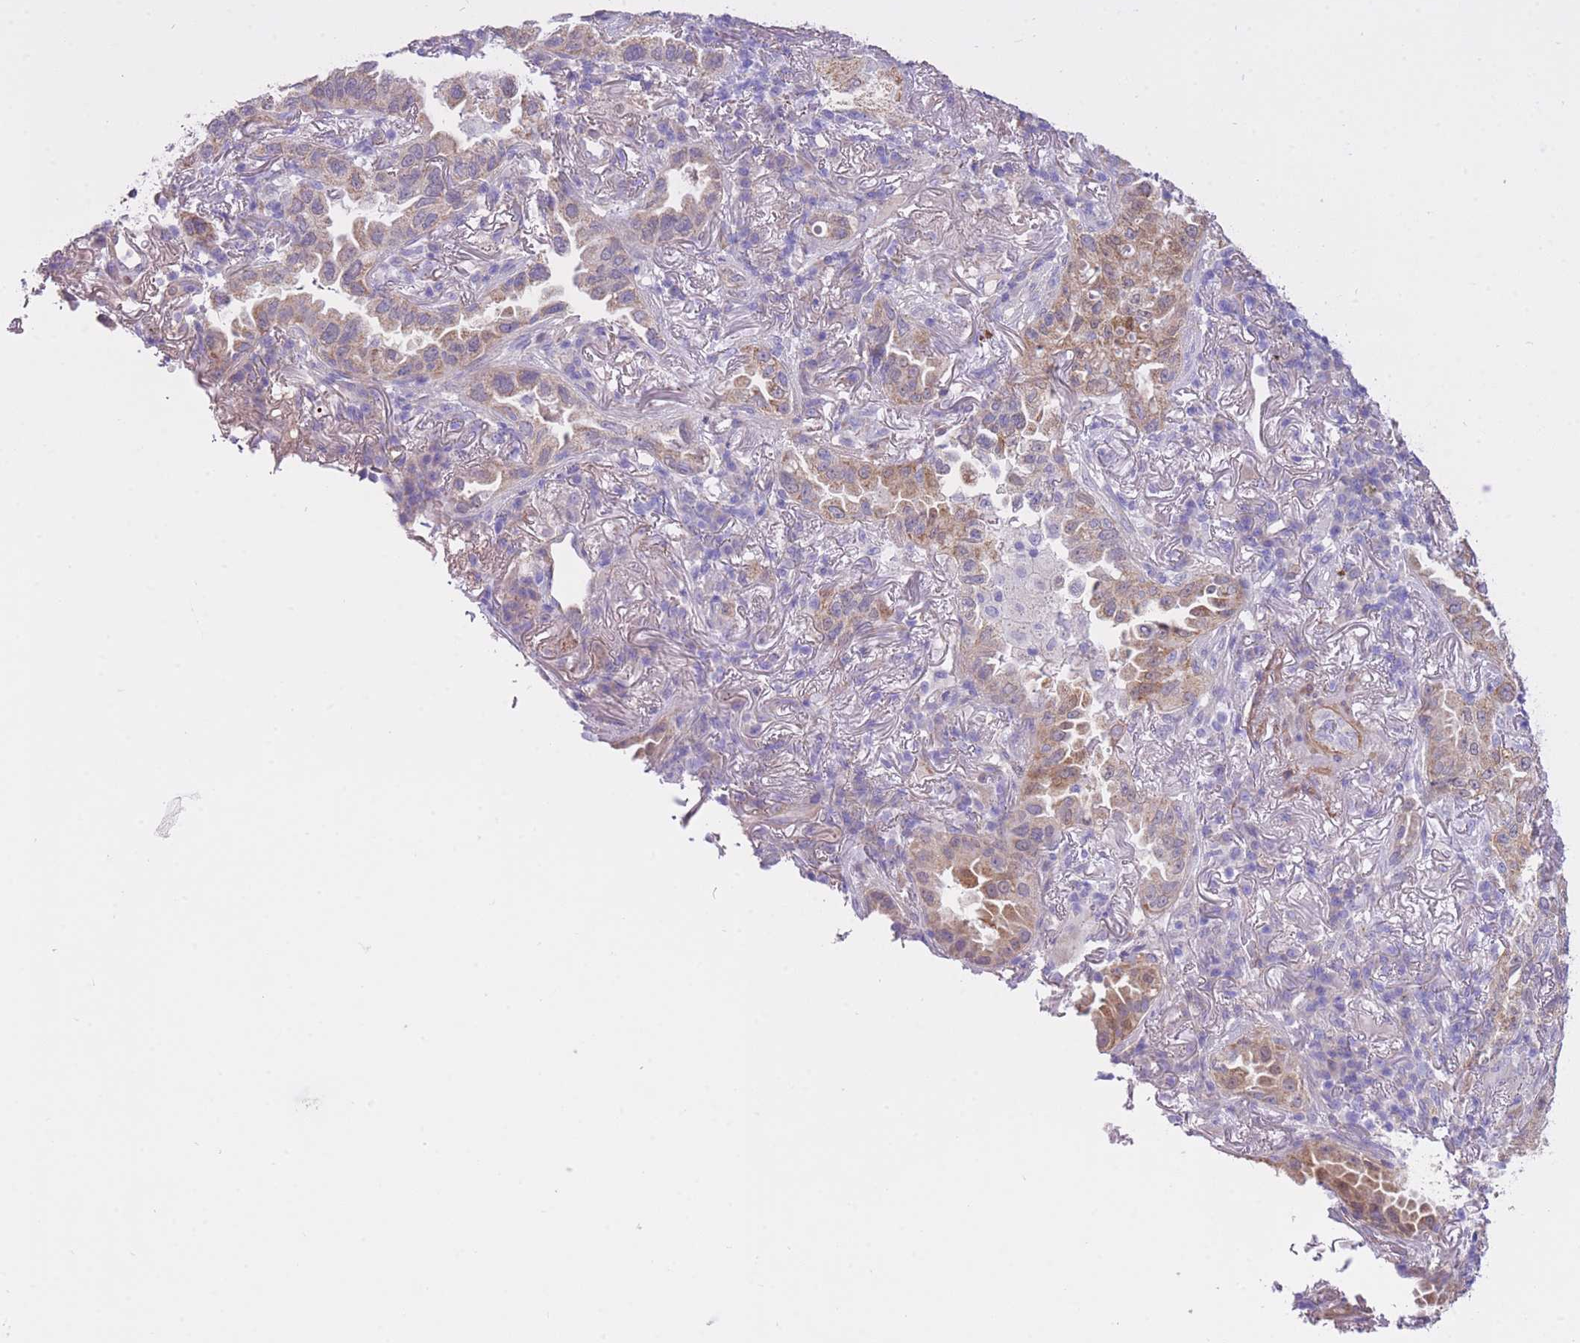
{"staining": {"intensity": "weak", "quantity": ">75%", "location": "cytoplasmic/membranous"}, "tissue": "lung cancer", "cell_type": "Tumor cells", "image_type": "cancer", "snomed": [{"axis": "morphology", "description": "Adenocarcinoma, NOS"}, {"axis": "topography", "description": "Lung"}], "caption": "An immunohistochemistry photomicrograph of tumor tissue is shown. Protein staining in brown labels weak cytoplasmic/membranous positivity in lung cancer (adenocarcinoma) within tumor cells. The staining is performed using DAB (3,3'-diaminobenzidine) brown chromogen to label protein expression. The nuclei are counter-stained blue using hematoxylin.", "gene": "PGM1", "patient": {"sex": "female", "age": 69}}